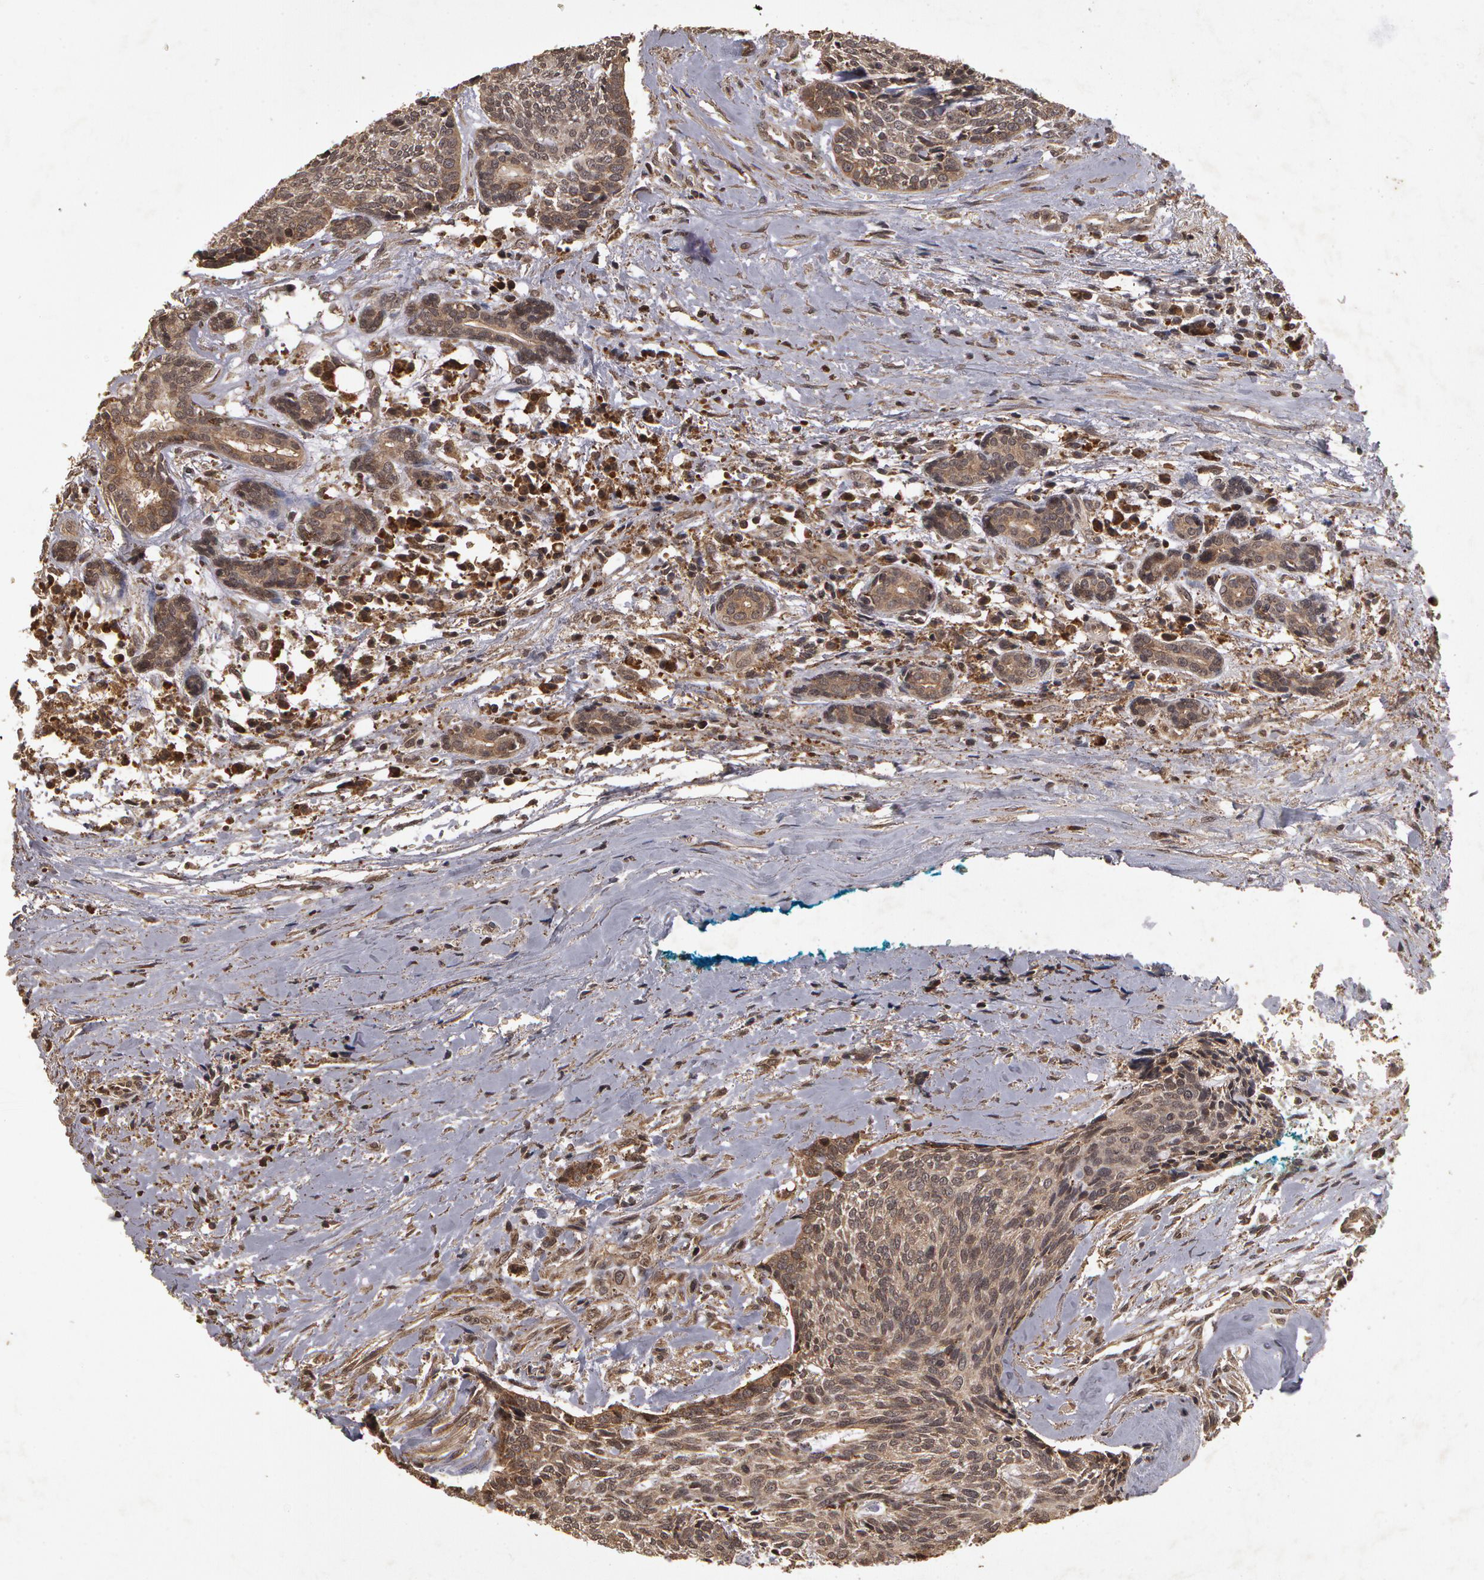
{"staining": {"intensity": "weak", "quantity": "25%-75%", "location": "cytoplasmic/membranous"}, "tissue": "head and neck cancer", "cell_type": "Tumor cells", "image_type": "cancer", "snomed": [{"axis": "morphology", "description": "Squamous cell carcinoma, NOS"}, {"axis": "topography", "description": "Salivary gland"}, {"axis": "topography", "description": "Head-Neck"}], "caption": "Immunohistochemical staining of human head and neck squamous cell carcinoma displays low levels of weak cytoplasmic/membranous expression in approximately 25%-75% of tumor cells. (brown staining indicates protein expression, while blue staining denotes nuclei).", "gene": "CALR", "patient": {"sex": "male", "age": 70}}